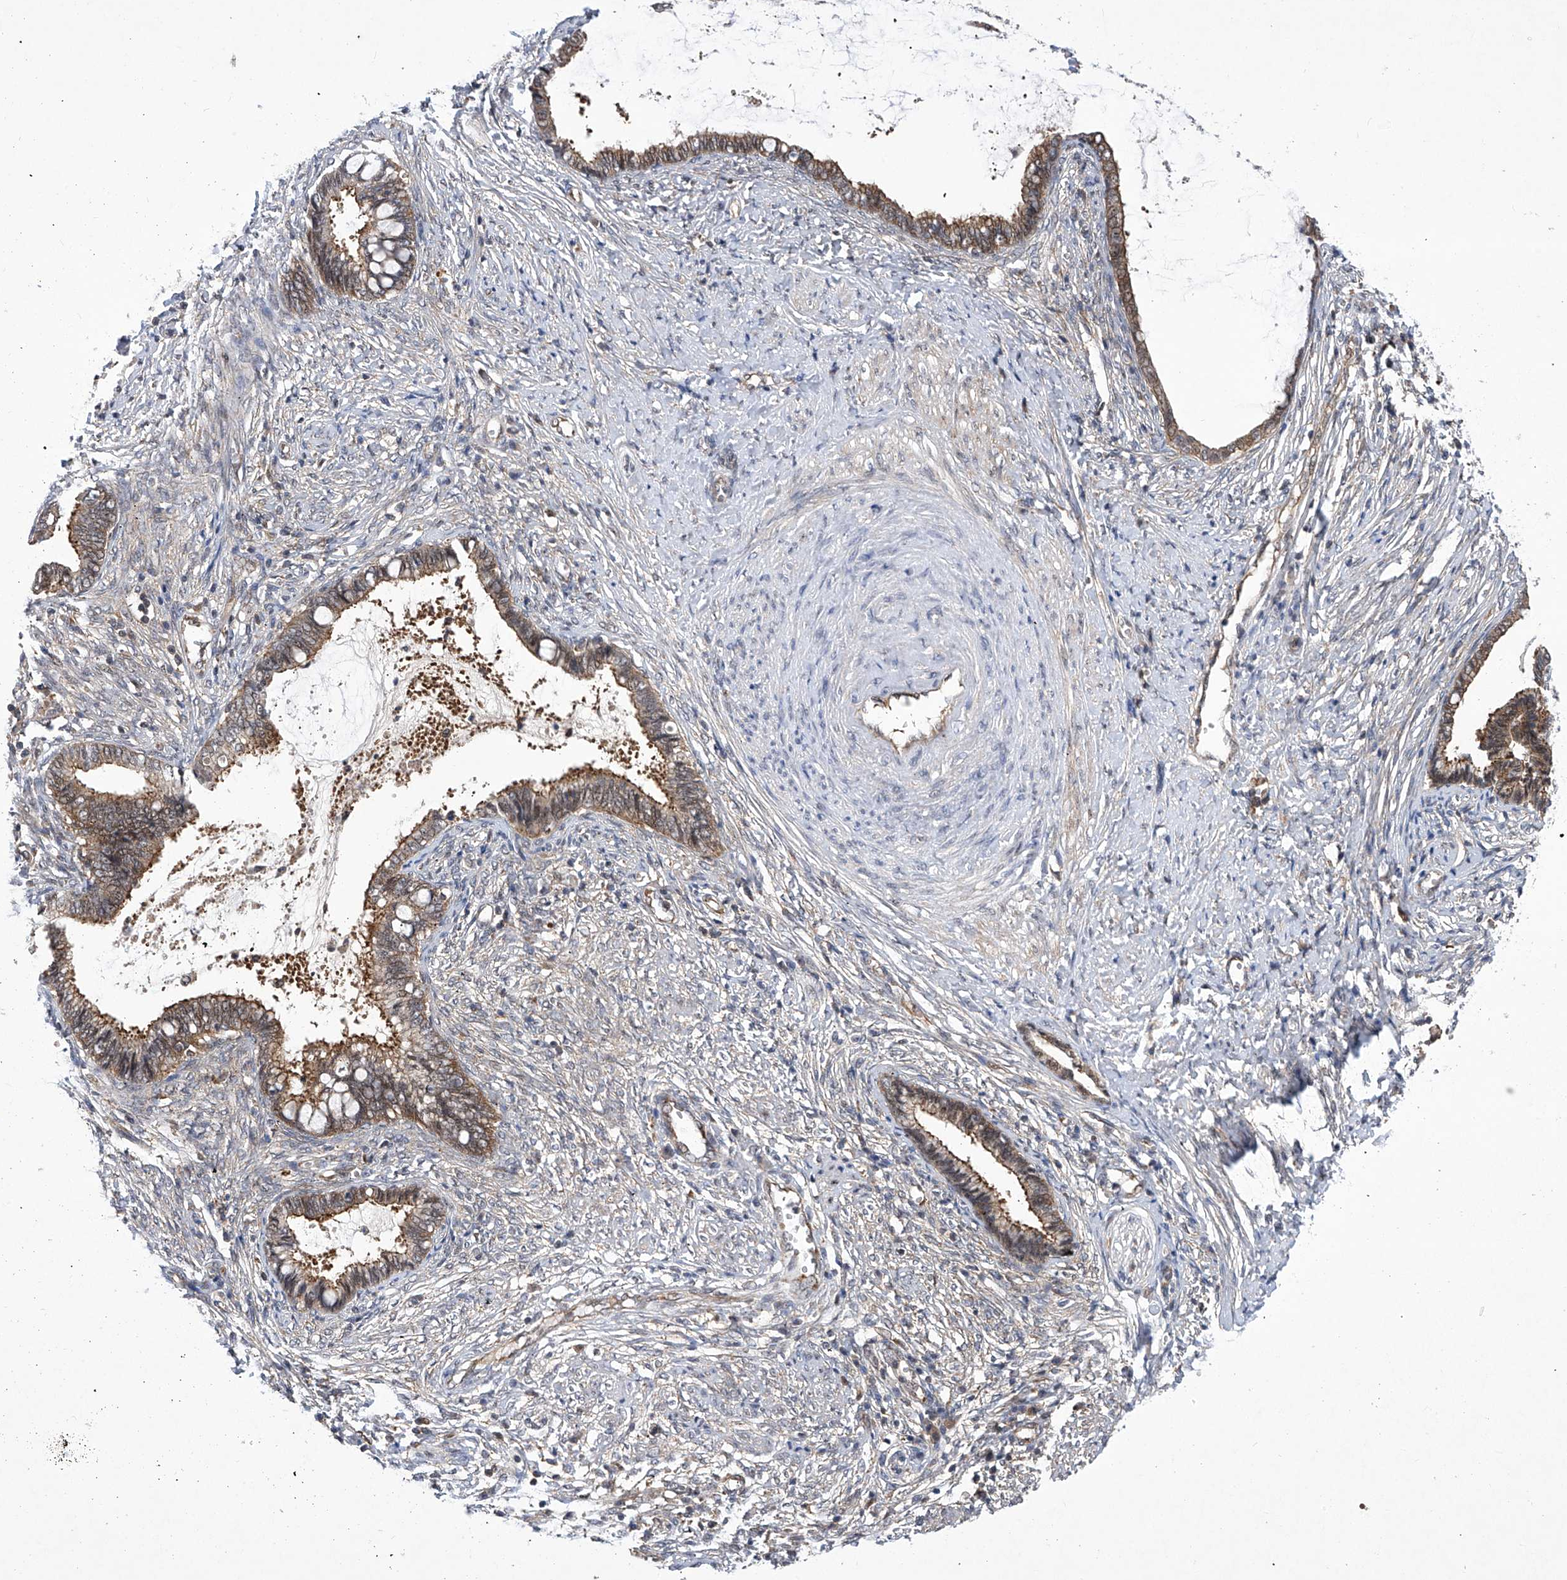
{"staining": {"intensity": "moderate", "quantity": "25%-75%", "location": "cytoplasmic/membranous"}, "tissue": "cervical cancer", "cell_type": "Tumor cells", "image_type": "cancer", "snomed": [{"axis": "morphology", "description": "Adenocarcinoma, NOS"}, {"axis": "topography", "description": "Cervix"}], "caption": "Immunohistochemical staining of cervical adenocarcinoma exhibits medium levels of moderate cytoplasmic/membranous protein expression in about 25%-75% of tumor cells.", "gene": "CISH", "patient": {"sex": "female", "age": 44}}